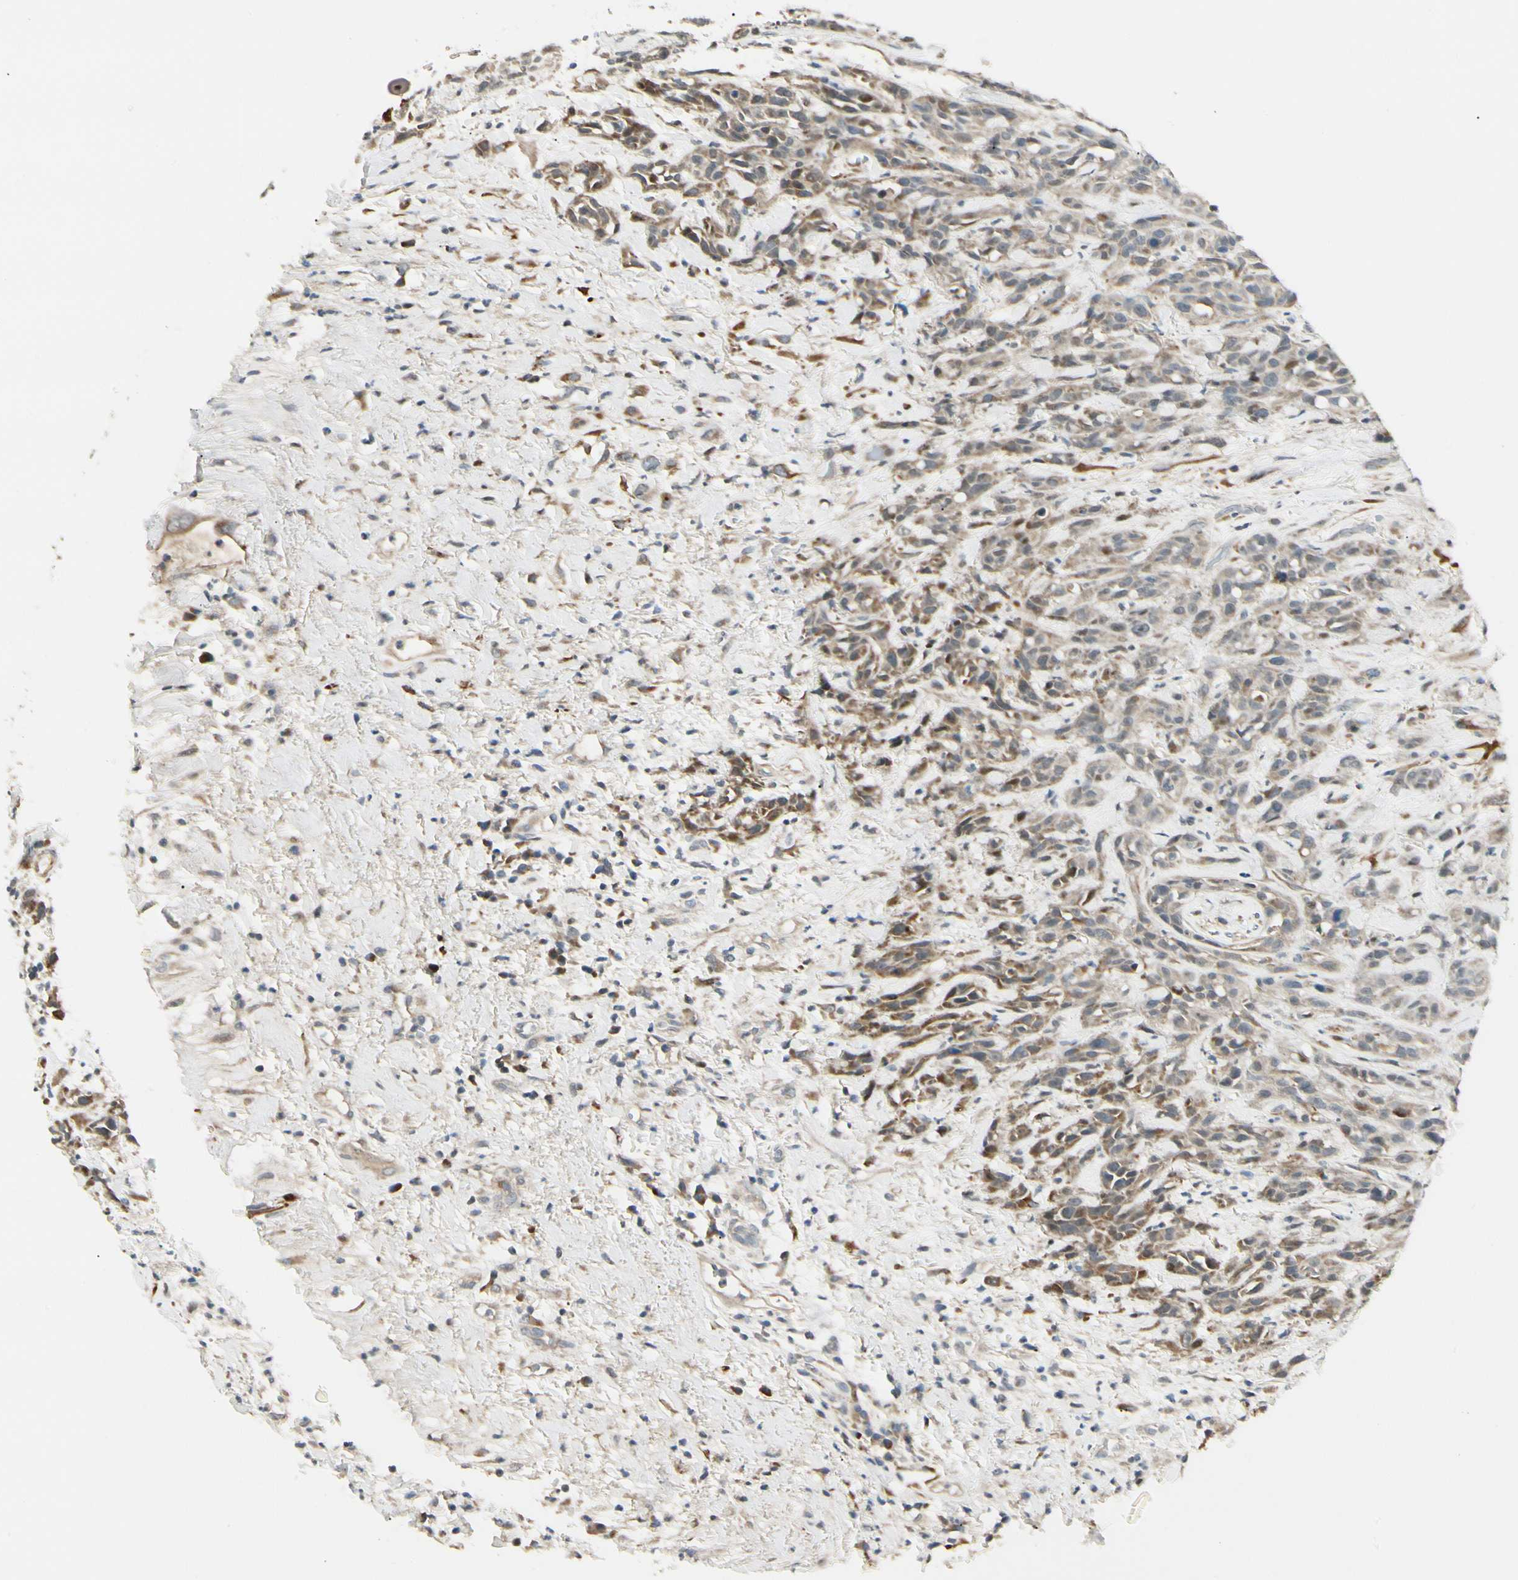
{"staining": {"intensity": "weak", "quantity": ">75%", "location": "cytoplasmic/membranous"}, "tissue": "head and neck cancer", "cell_type": "Tumor cells", "image_type": "cancer", "snomed": [{"axis": "morphology", "description": "Squamous cell carcinoma, NOS"}, {"axis": "topography", "description": "Head-Neck"}], "caption": "About >75% of tumor cells in human squamous cell carcinoma (head and neck) show weak cytoplasmic/membranous protein positivity as visualized by brown immunohistochemical staining.", "gene": "P4HA3", "patient": {"sex": "male", "age": 62}}